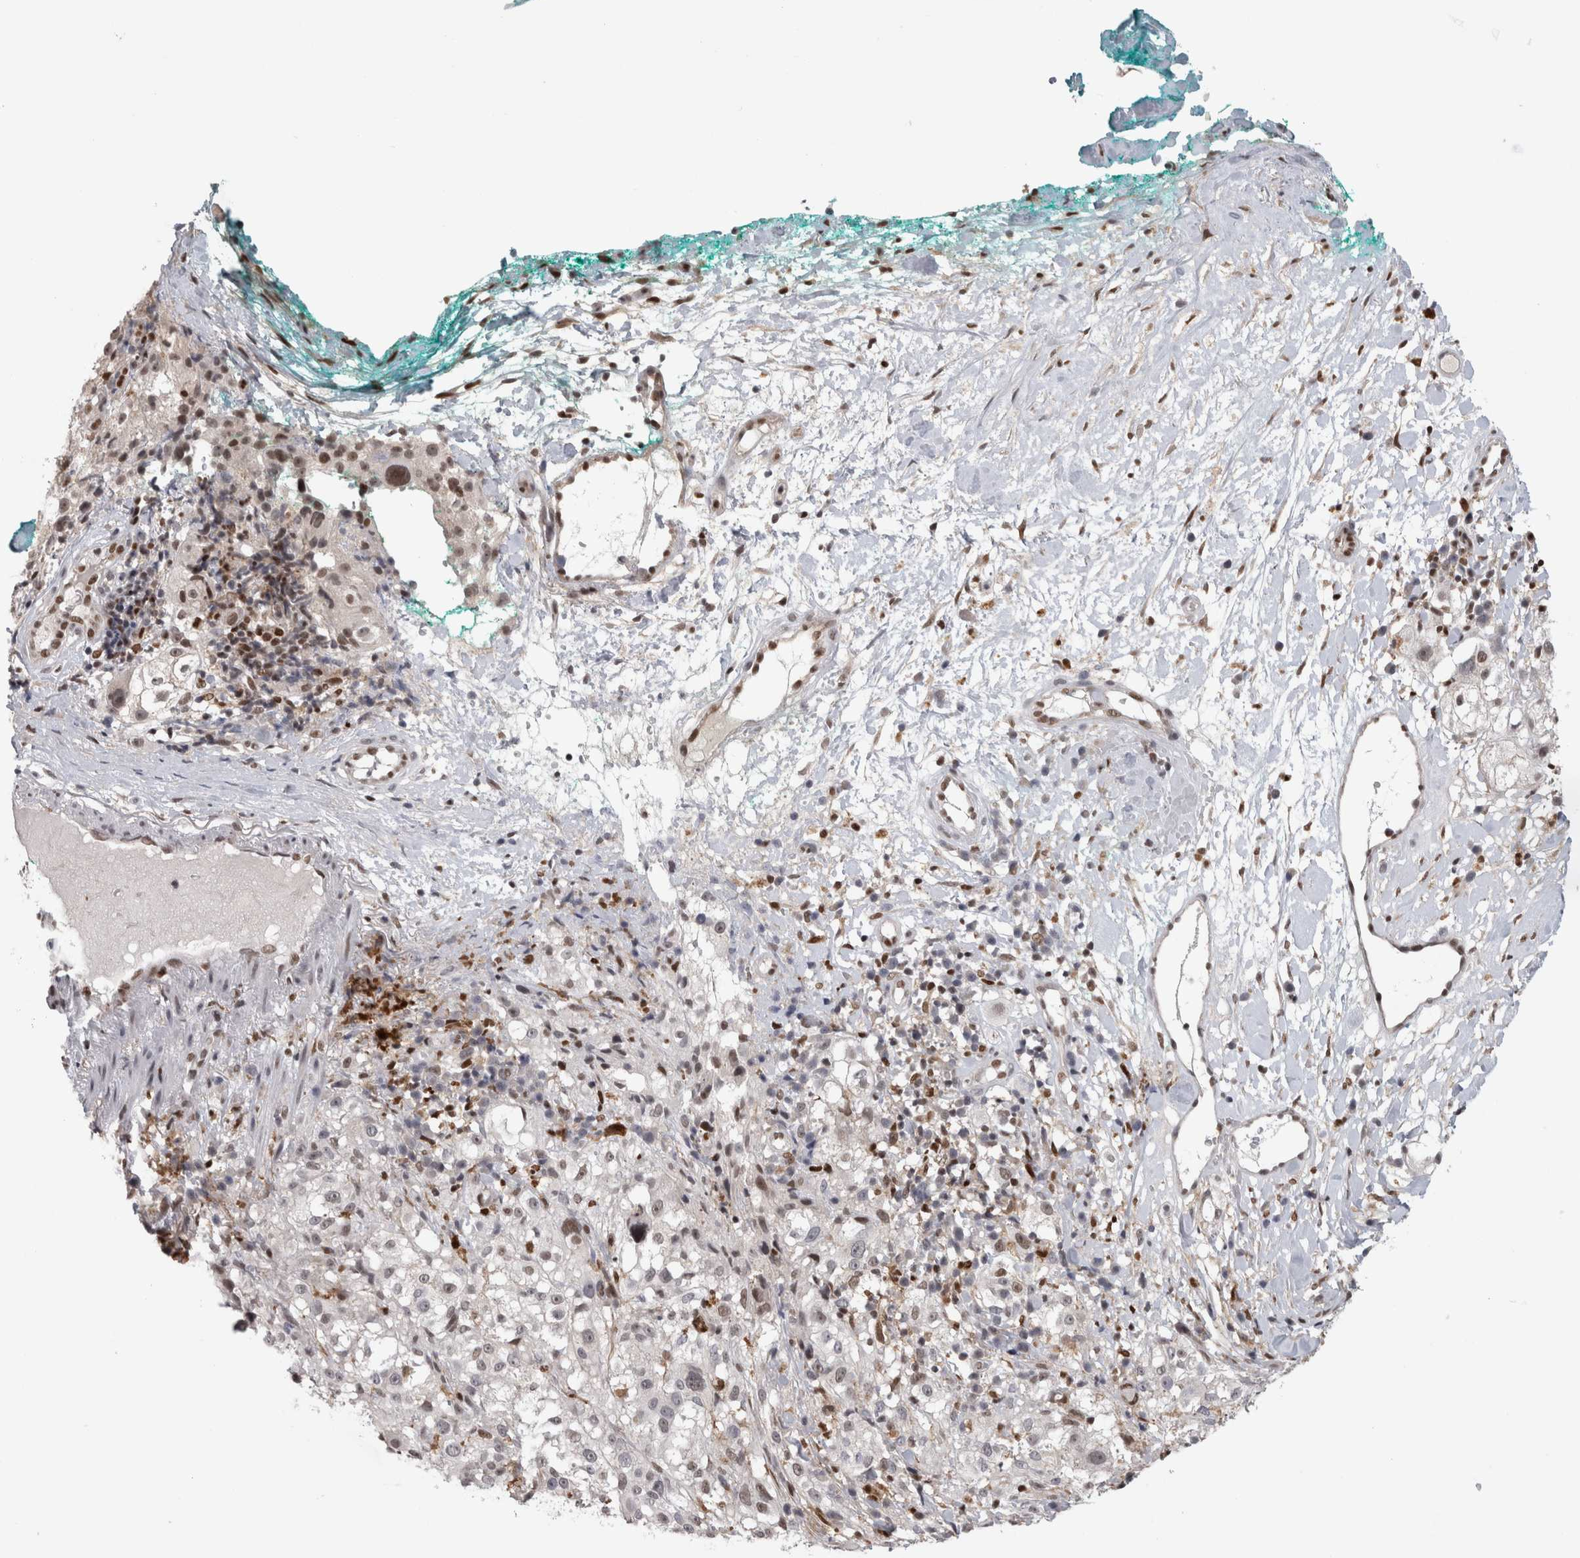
{"staining": {"intensity": "weak", "quantity": "<25%", "location": "nuclear"}, "tissue": "melanoma", "cell_type": "Tumor cells", "image_type": "cancer", "snomed": [{"axis": "morphology", "description": "Necrosis, NOS"}, {"axis": "morphology", "description": "Malignant melanoma, NOS"}, {"axis": "topography", "description": "Skin"}], "caption": "This image is of malignant melanoma stained with immunohistochemistry (IHC) to label a protein in brown with the nuclei are counter-stained blue. There is no positivity in tumor cells. (Stains: DAB immunohistochemistry with hematoxylin counter stain, Microscopy: brightfield microscopy at high magnification).", "gene": "SRARP", "patient": {"sex": "female", "age": 87}}